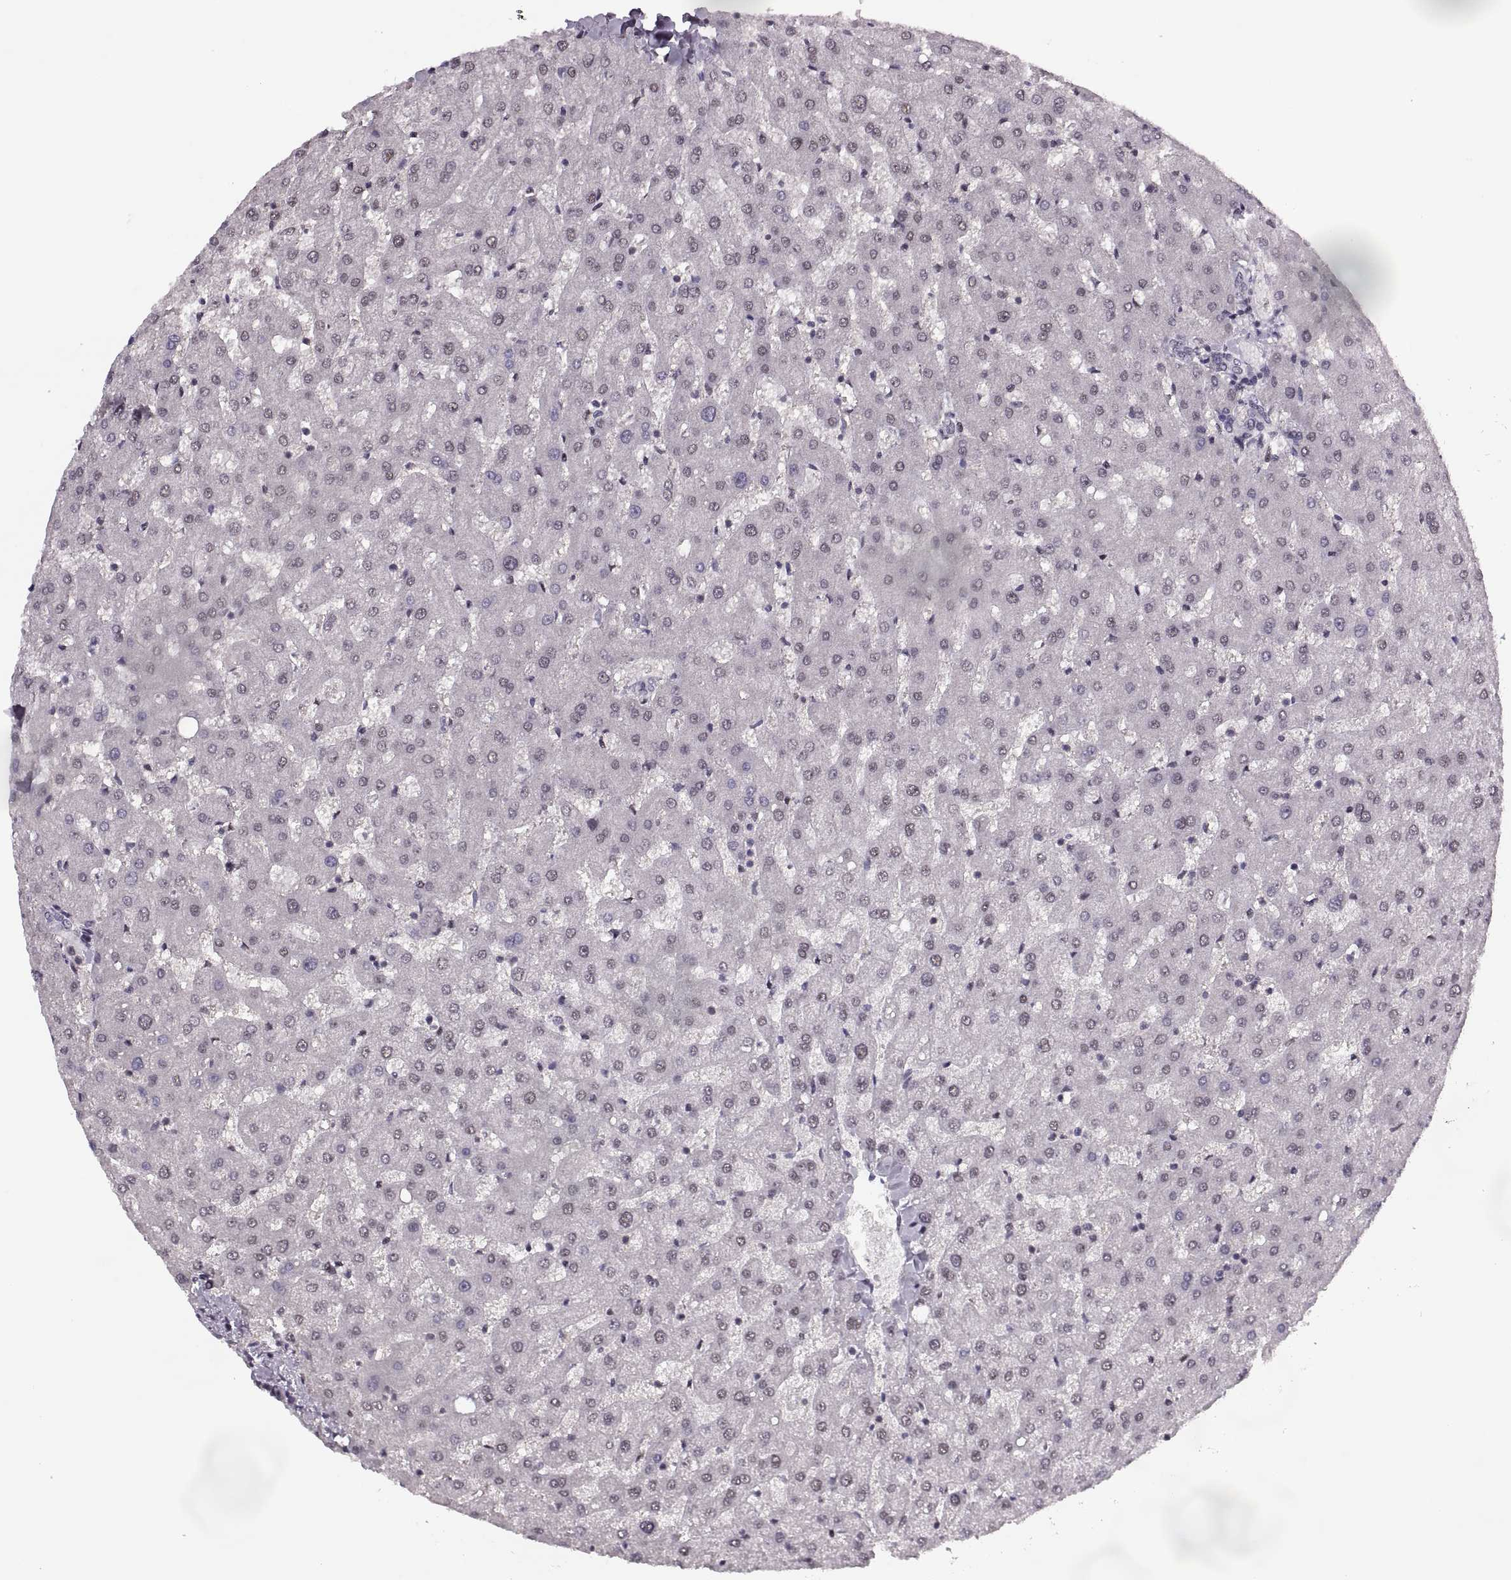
{"staining": {"intensity": "negative", "quantity": "none", "location": "none"}, "tissue": "liver", "cell_type": "Cholangiocytes", "image_type": "normal", "snomed": [{"axis": "morphology", "description": "Normal tissue, NOS"}, {"axis": "topography", "description": "Liver"}], "caption": "Liver stained for a protein using IHC shows no staining cholangiocytes.", "gene": "LUZP2", "patient": {"sex": "female", "age": 50}}